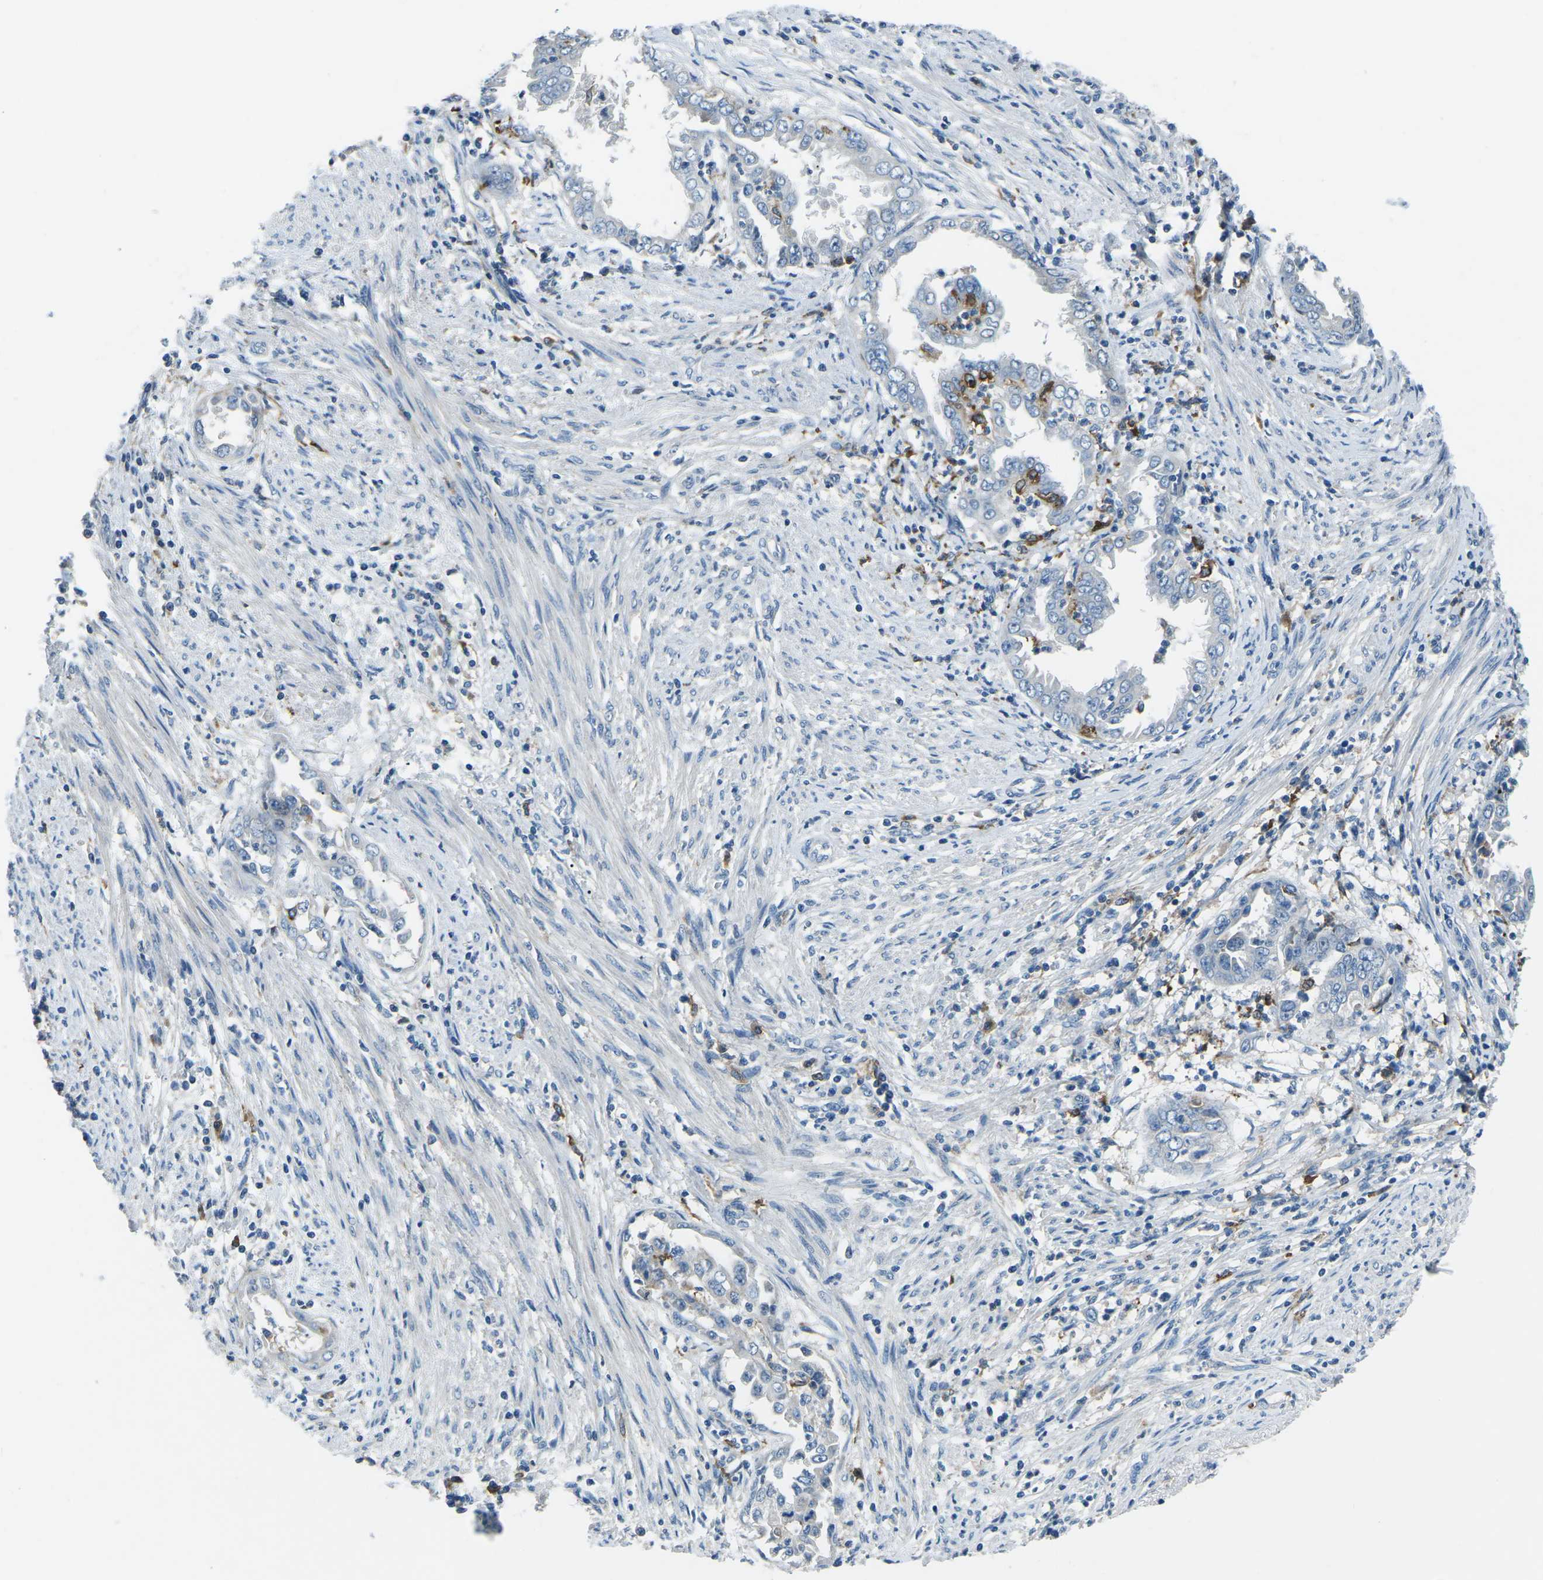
{"staining": {"intensity": "negative", "quantity": "none", "location": "none"}, "tissue": "endometrial cancer", "cell_type": "Tumor cells", "image_type": "cancer", "snomed": [{"axis": "morphology", "description": "Adenocarcinoma, NOS"}, {"axis": "topography", "description": "Endometrium"}], "caption": "This is a micrograph of immunohistochemistry staining of endometrial cancer, which shows no positivity in tumor cells.", "gene": "CD1D", "patient": {"sex": "female", "age": 85}}